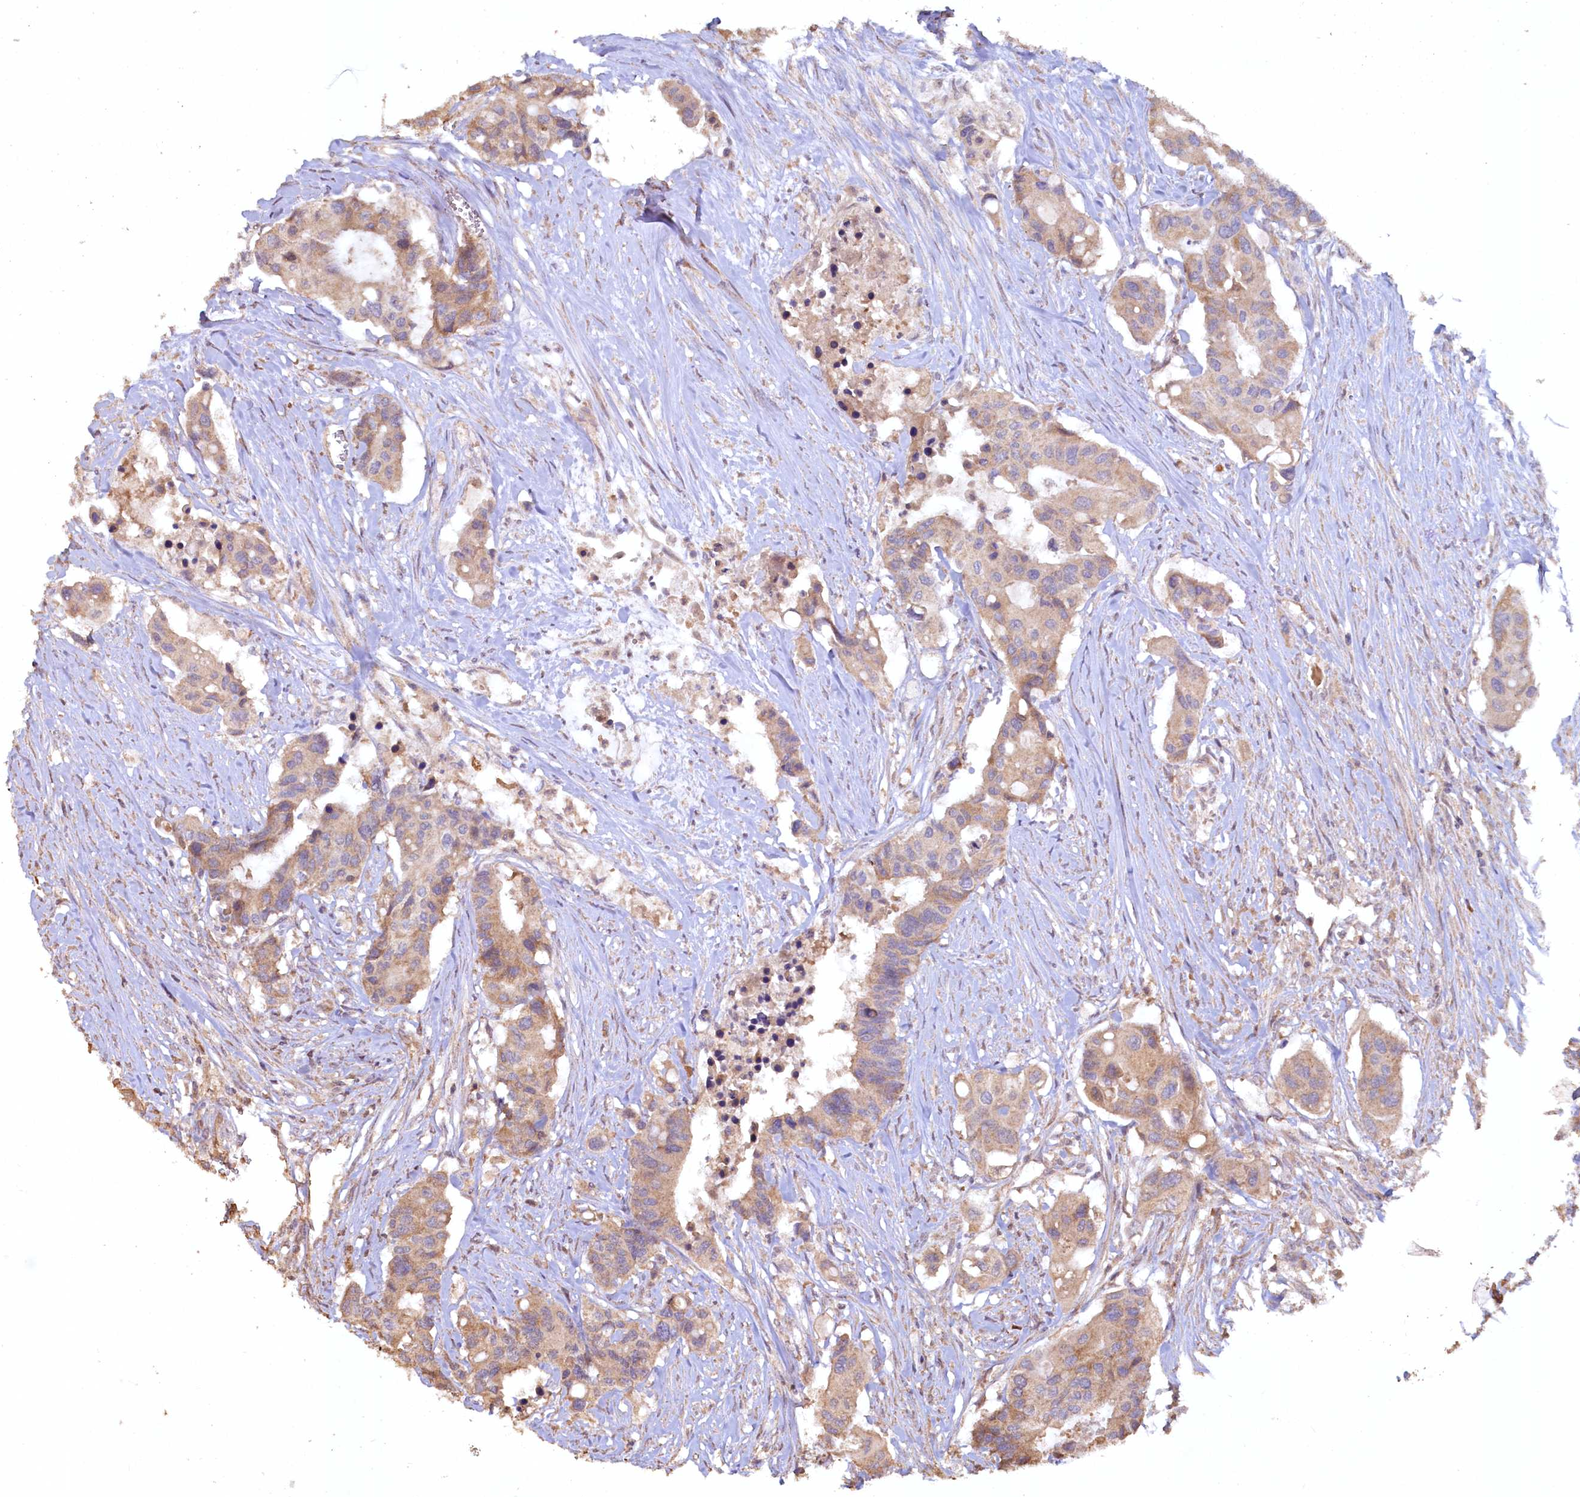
{"staining": {"intensity": "weak", "quantity": ">75%", "location": "cytoplasmic/membranous"}, "tissue": "colorectal cancer", "cell_type": "Tumor cells", "image_type": "cancer", "snomed": [{"axis": "morphology", "description": "Adenocarcinoma, NOS"}, {"axis": "topography", "description": "Colon"}], "caption": "Human adenocarcinoma (colorectal) stained for a protein (brown) demonstrates weak cytoplasmic/membranous positive staining in approximately >75% of tumor cells.", "gene": "FUNDC1", "patient": {"sex": "male", "age": 77}}